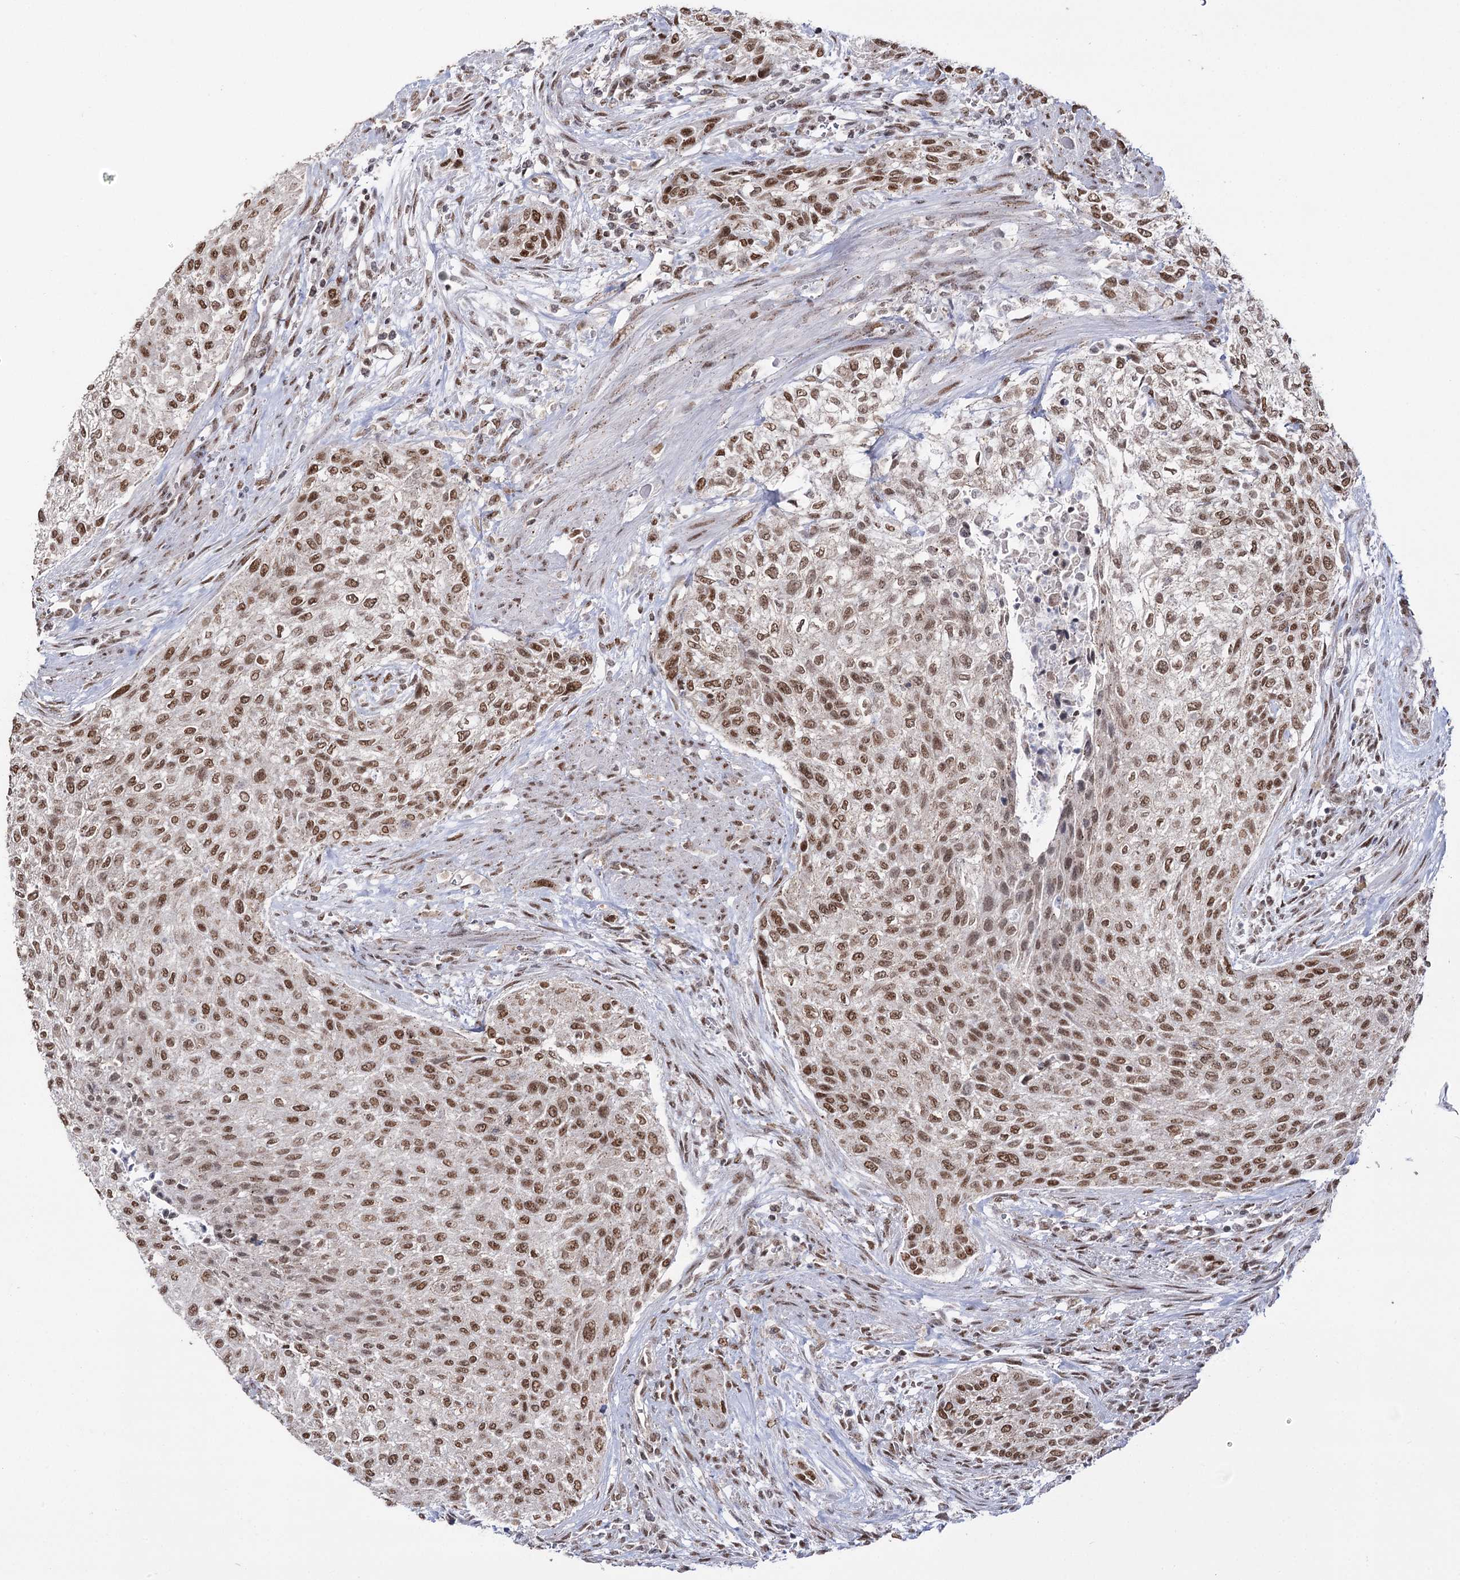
{"staining": {"intensity": "moderate", "quantity": ">75%", "location": "nuclear"}, "tissue": "urothelial cancer", "cell_type": "Tumor cells", "image_type": "cancer", "snomed": [{"axis": "morphology", "description": "Urothelial carcinoma, High grade"}, {"axis": "topography", "description": "Urinary bladder"}], "caption": "Immunohistochemistry (IHC) micrograph of neoplastic tissue: human urothelial cancer stained using immunohistochemistry (IHC) displays medium levels of moderate protein expression localized specifically in the nuclear of tumor cells, appearing as a nuclear brown color.", "gene": "VGLL4", "patient": {"sex": "male", "age": 35}}